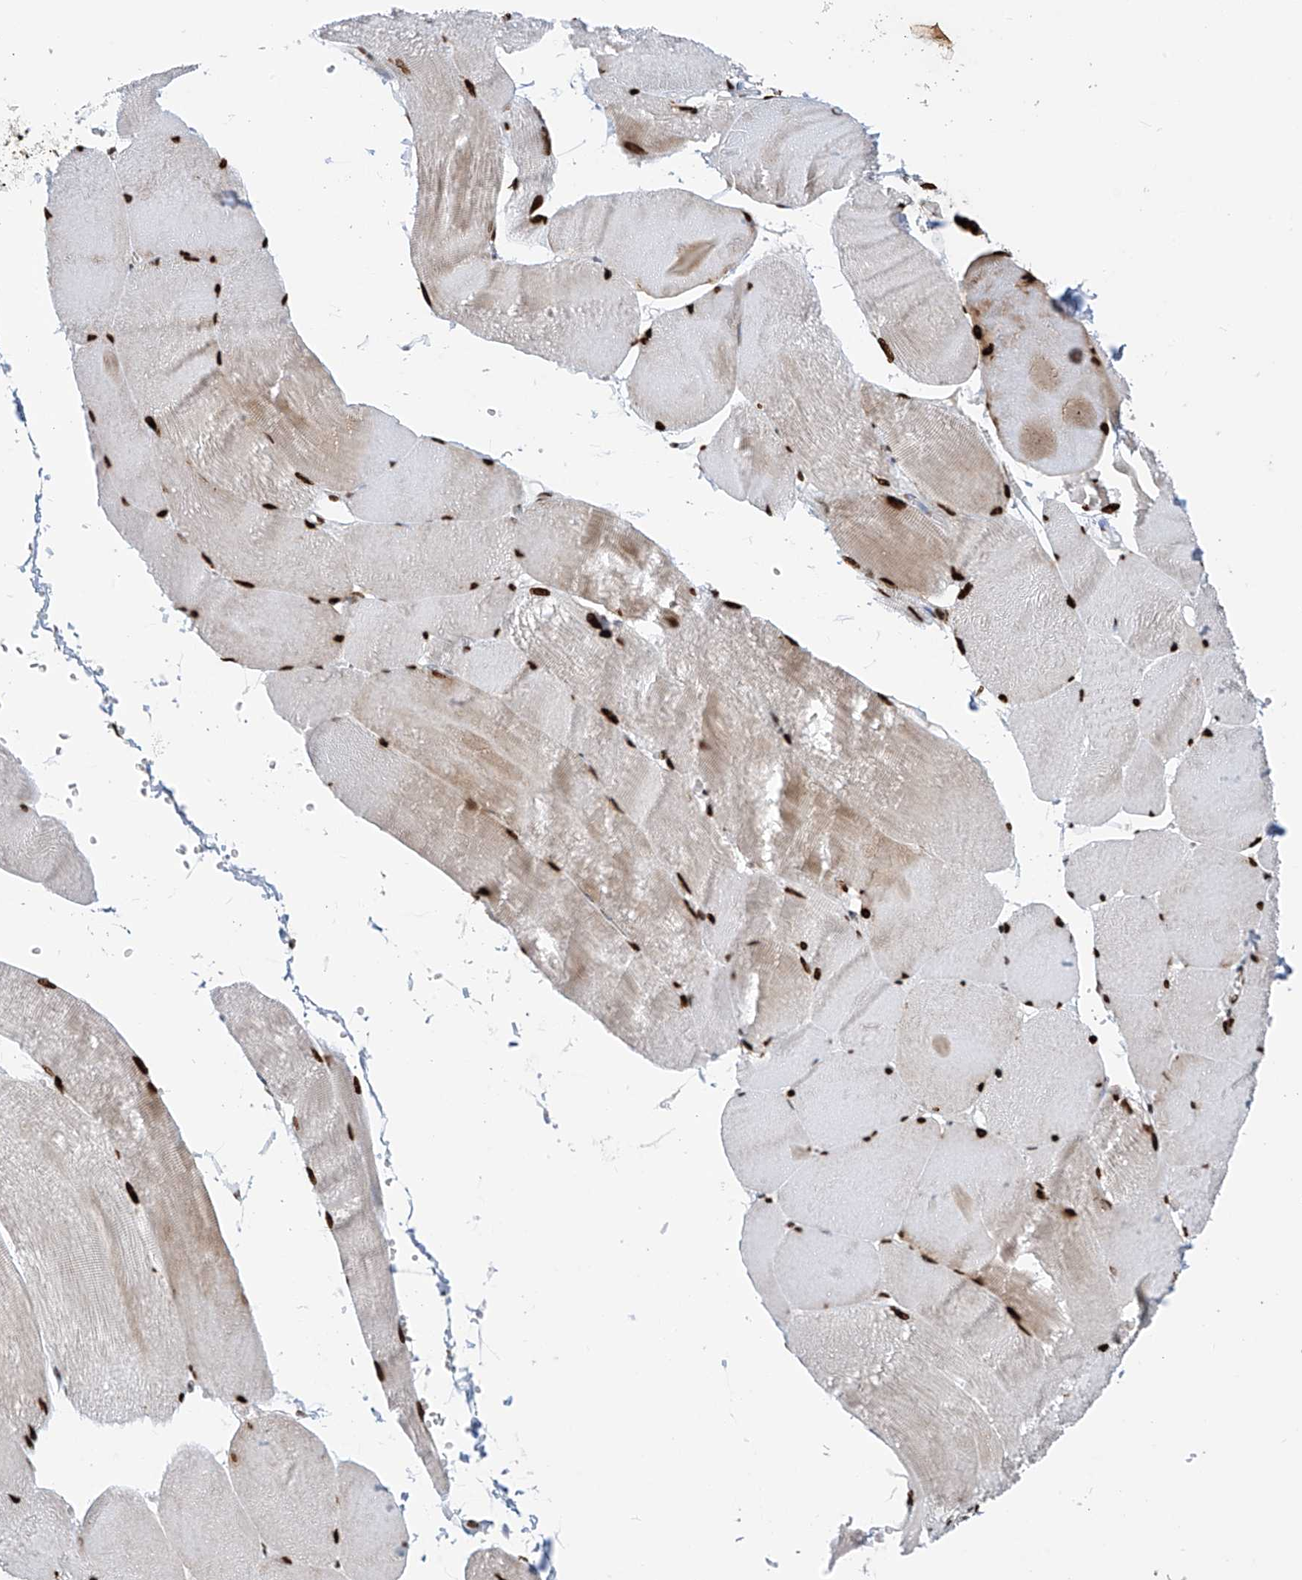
{"staining": {"intensity": "strong", "quantity": "25%-75%", "location": "nuclear"}, "tissue": "skeletal muscle", "cell_type": "Myocytes", "image_type": "normal", "snomed": [{"axis": "morphology", "description": "Normal tissue, NOS"}, {"axis": "morphology", "description": "Basal cell carcinoma"}, {"axis": "topography", "description": "Skeletal muscle"}], "caption": "Benign skeletal muscle reveals strong nuclear expression in about 25%-75% of myocytes The protein is stained brown, and the nuclei are stained in blue (DAB (3,3'-diaminobenzidine) IHC with brightfield microscopy, high magnification)..", "gene": "PM20D2", "patient": {"sex": "female", "age": 64}}